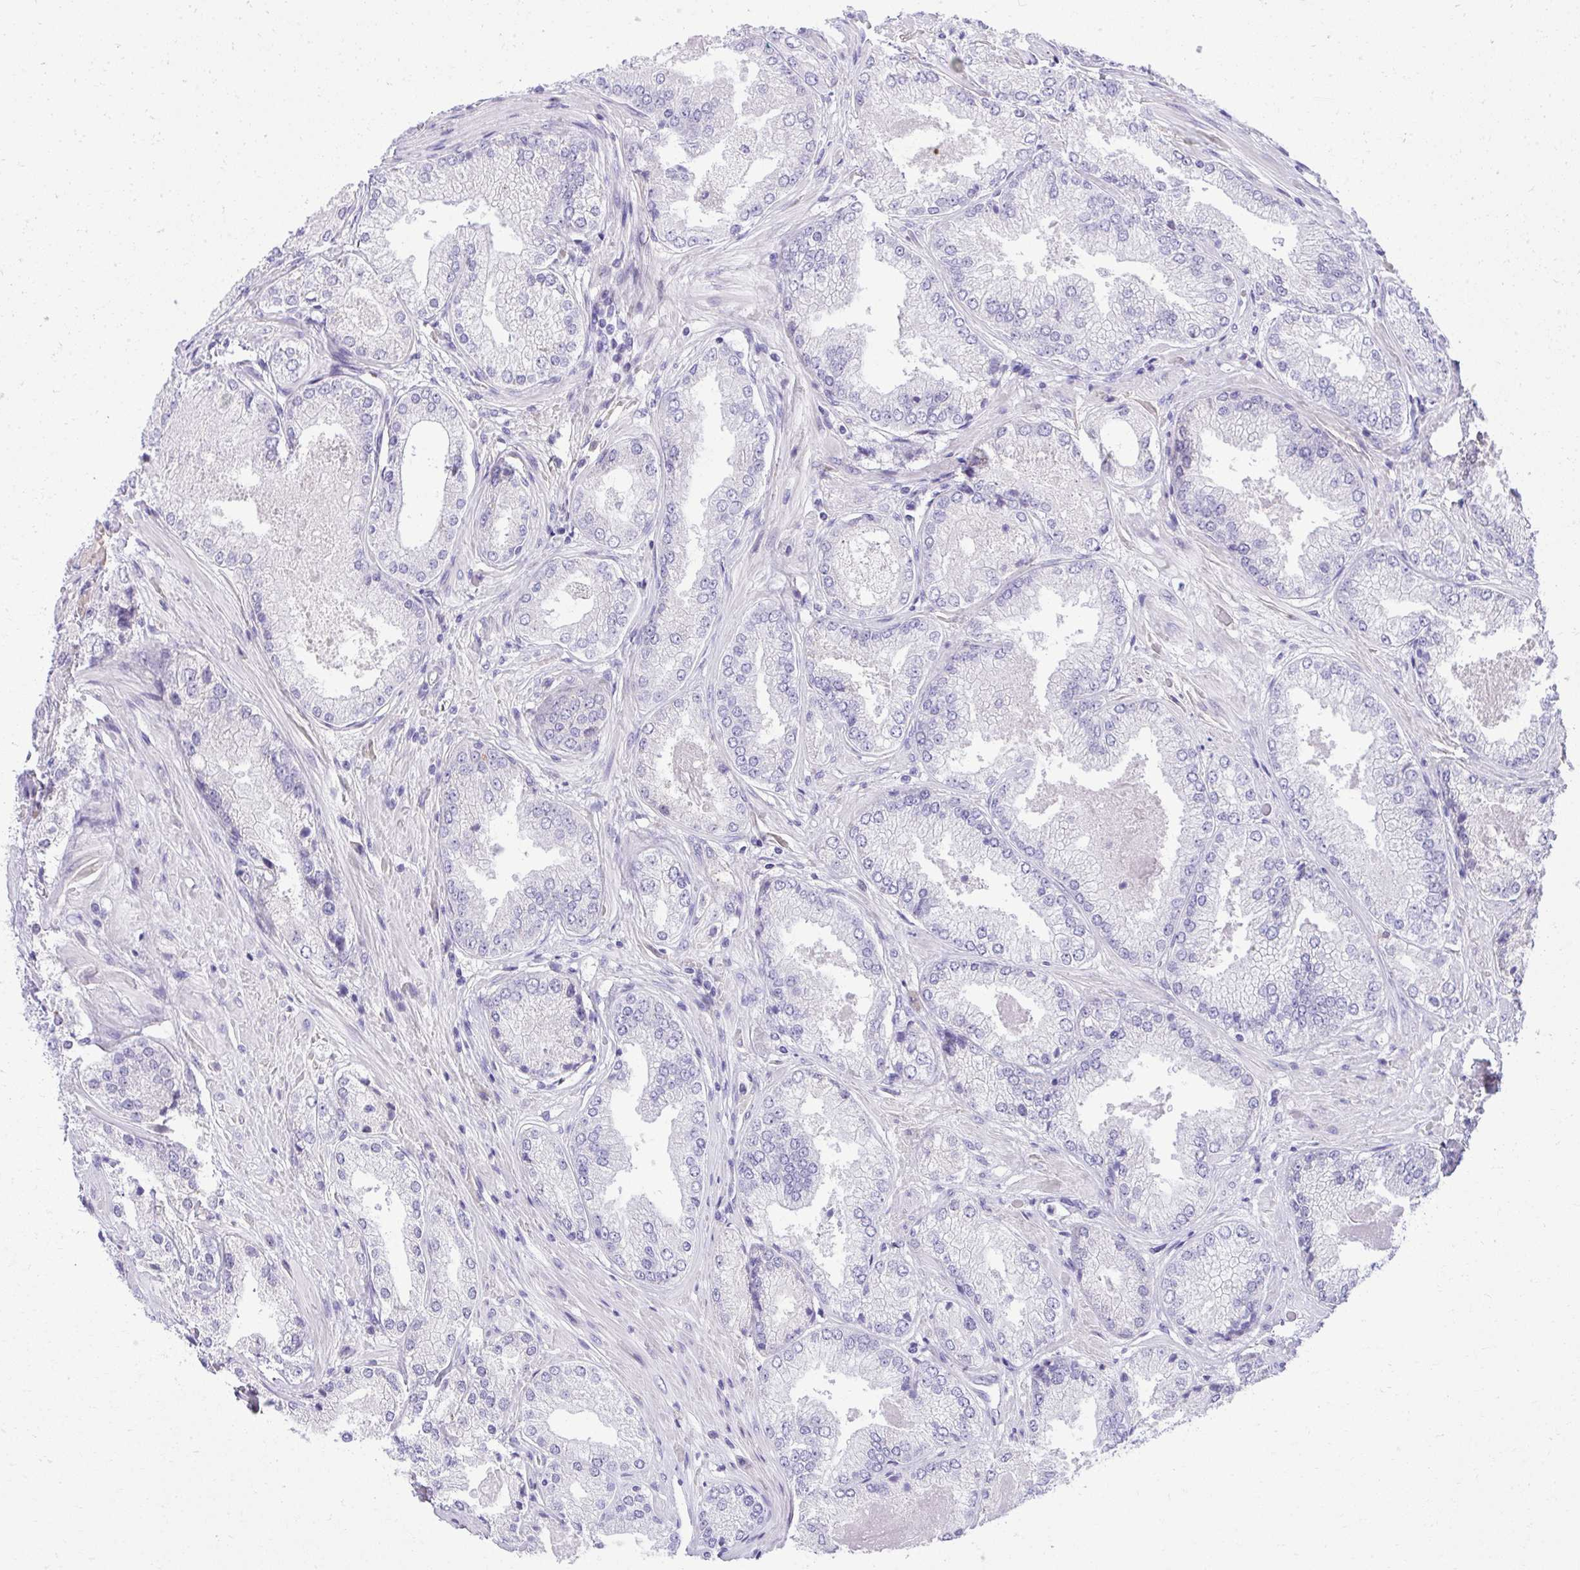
{"staining": {"intensity": "negative", "quantity": "none", "location": "none"}, "tissue": "prostate cancer", "cell_type": "Tumor cells", "image_type": "cancer", "snomed": [{"axis": "morphology", "description": "Adenocarcinoma, Low grade"}, {"axis": "topography", "description": "Prostate"}], "caption": "A high-resolution histopathology image shows immunohistochemistry (IHC) staining of prostate cancer, which demonstrates no significant staining in tumor cells.", "gene": "PITPNM3", "patient": {"sex": "male", "age": 68}}